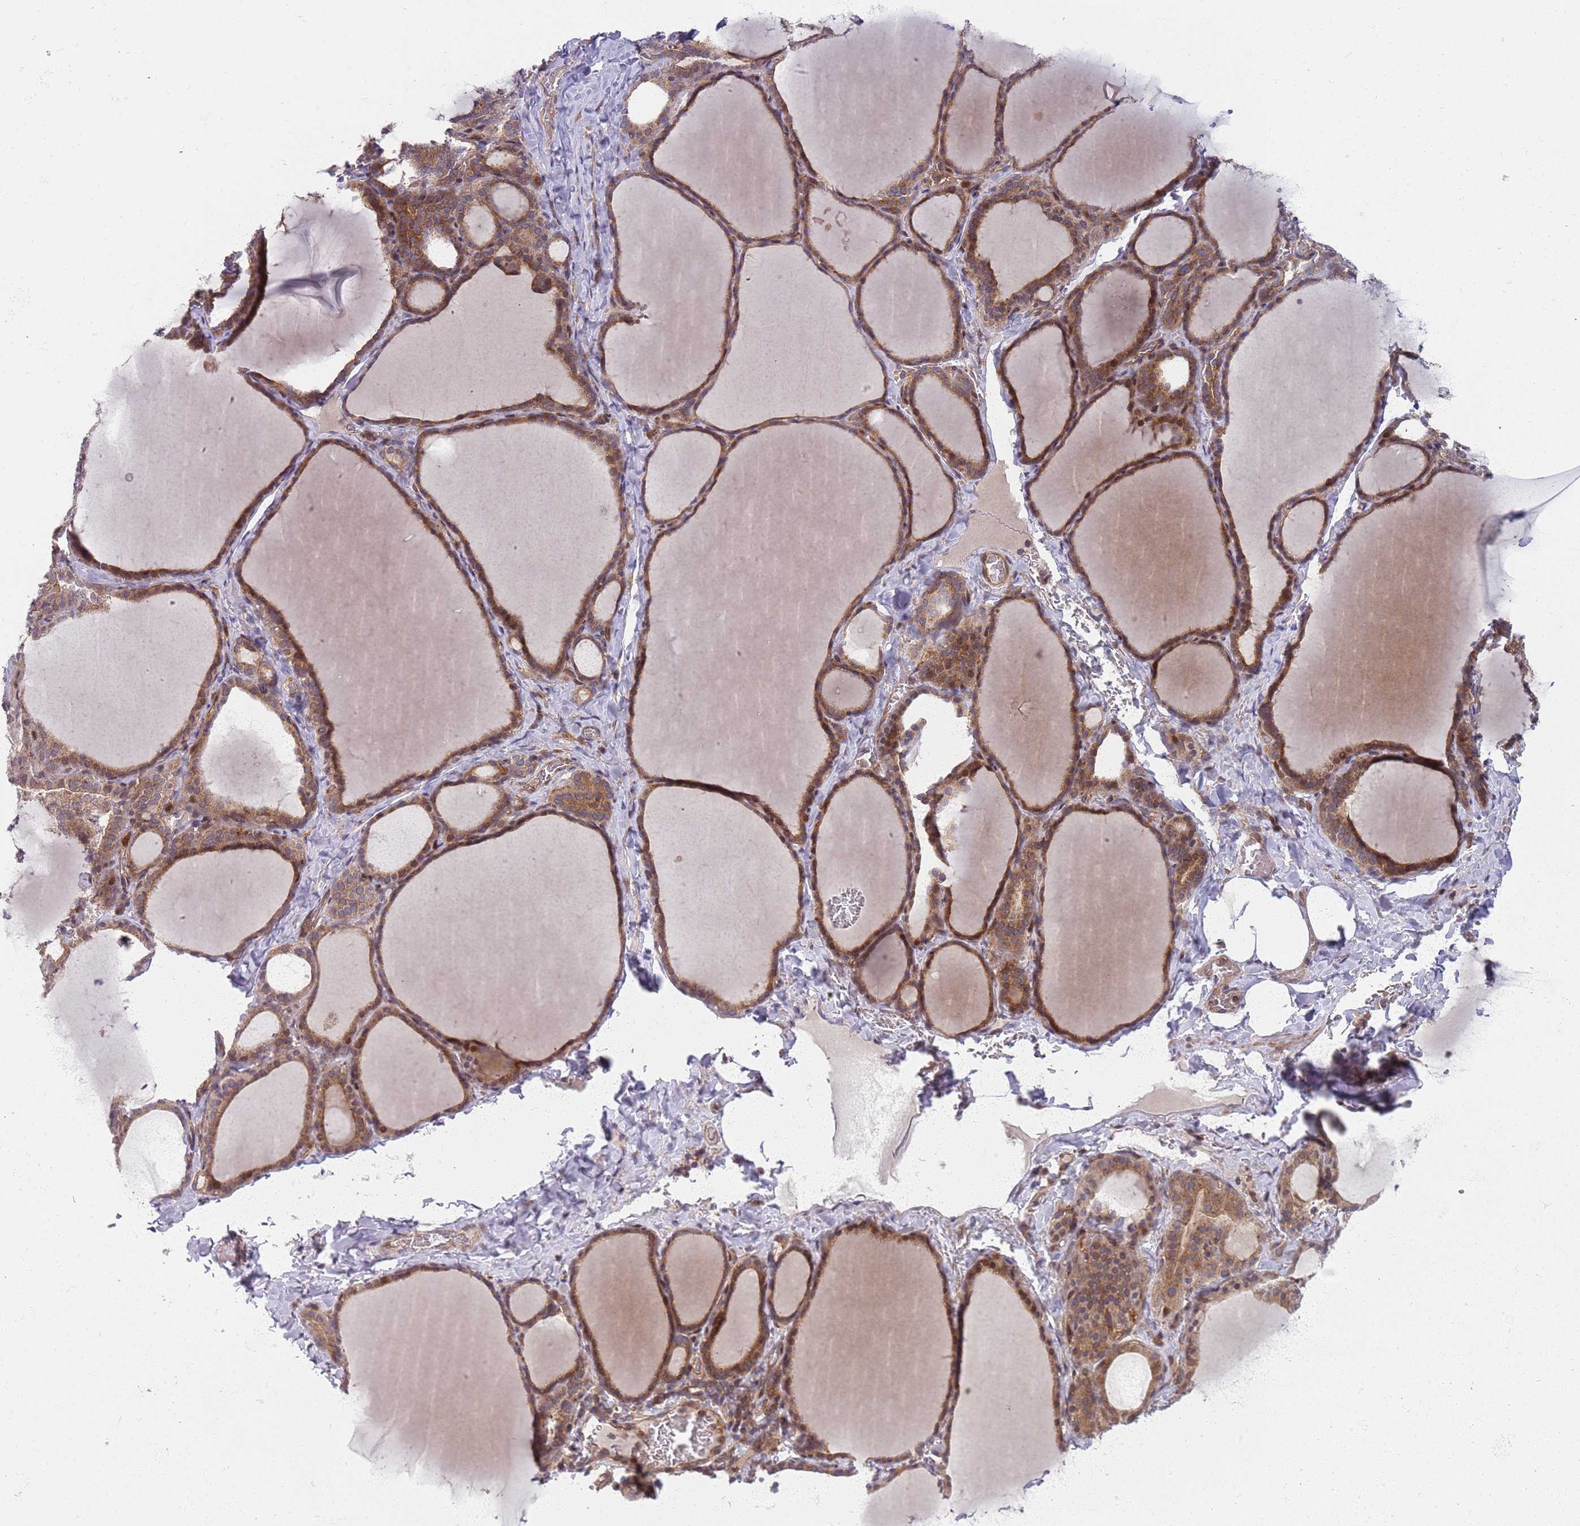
{"staining": {"intensity": "moderate", "quantity": ">75%", "location": "cytoplasmic/membranous,nuclear"}, "tissue": "thyroid gland", "cell_type": "Glandular cells", "image_type": "normal", "snomed": [{"axis": "morphology", "description": "Normal tissue, NOS"}, {"axis": "topography", "description": "Thyroid gland"}], "caption": "IHC histopathology image of unremarkable thyroid gland stained for a protein (brown), which displays medium levels of moderate cytoplasmic/membranous,nuclear expression in approximately >75% of glandular cells.", "gene": "GGA1", "patient": {"sex": "female", "age": 39}}